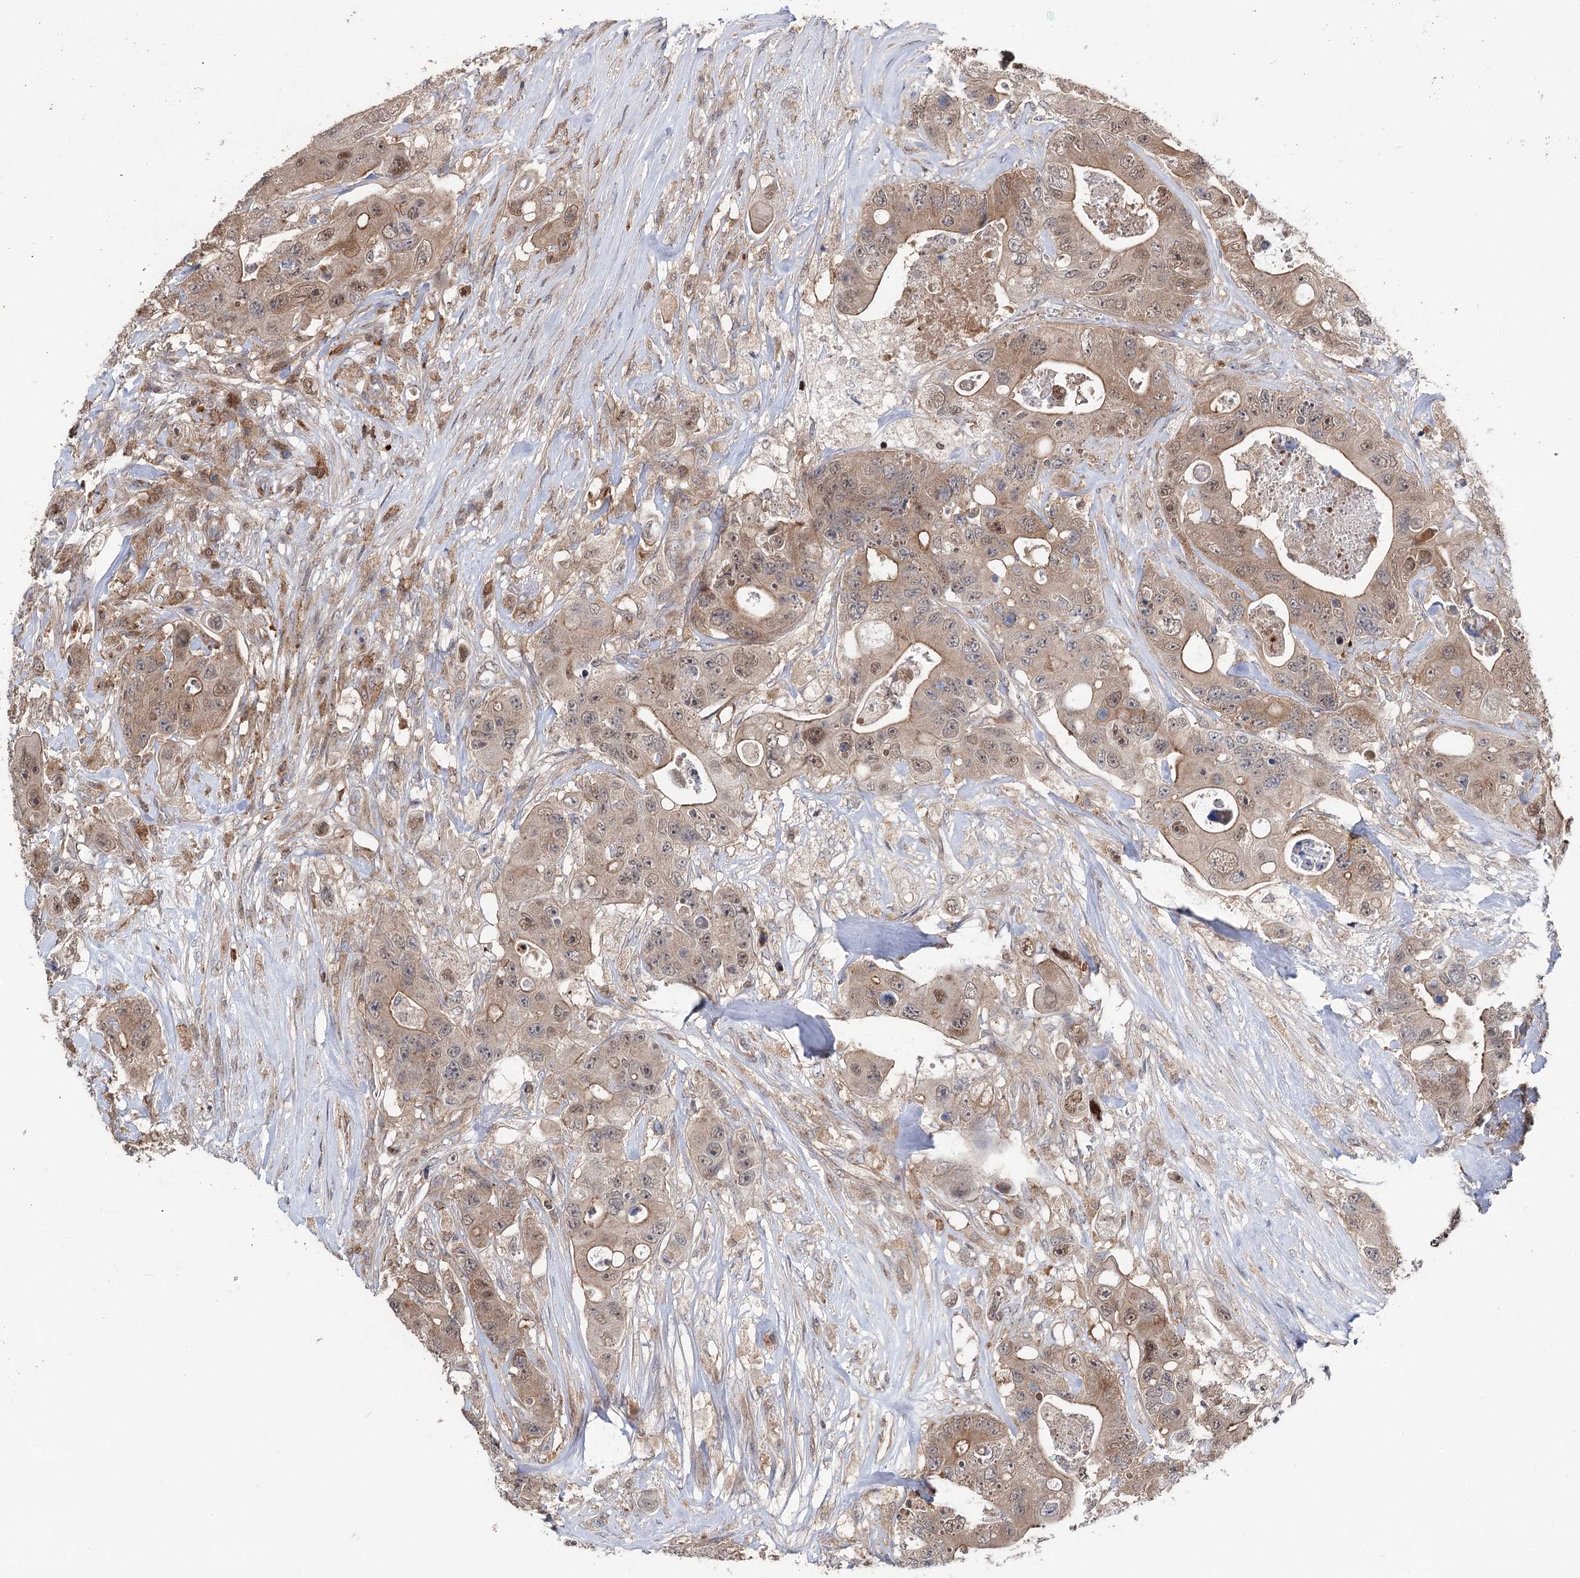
{"staining": {"intensity": "moderate", "quantity": ">75%", "location": "cytoplasmic/membranous,nuclear"}, "tissue": "colorectal cancer", "cell_type": "Tumor cells", "image_type": "cancer", "snomed": [{"axis": "morphology", "description": "Adenocarcinoma, NOS"}, {"axis": "topography", "description": "Colon"}], "caption": "Tumor cells demonstrate medium levels of moderate cytoplasmic/membranous and nuclear positivity in about >75% of cells in human colorectal cancer (adenocarcinoma). (DAB (3,3'-diaminobenzidine) IHC, brown staining for protein, blue staining for nuclei).", "gene": "STX6", "patient": {"sex": "female", "age": 46}}